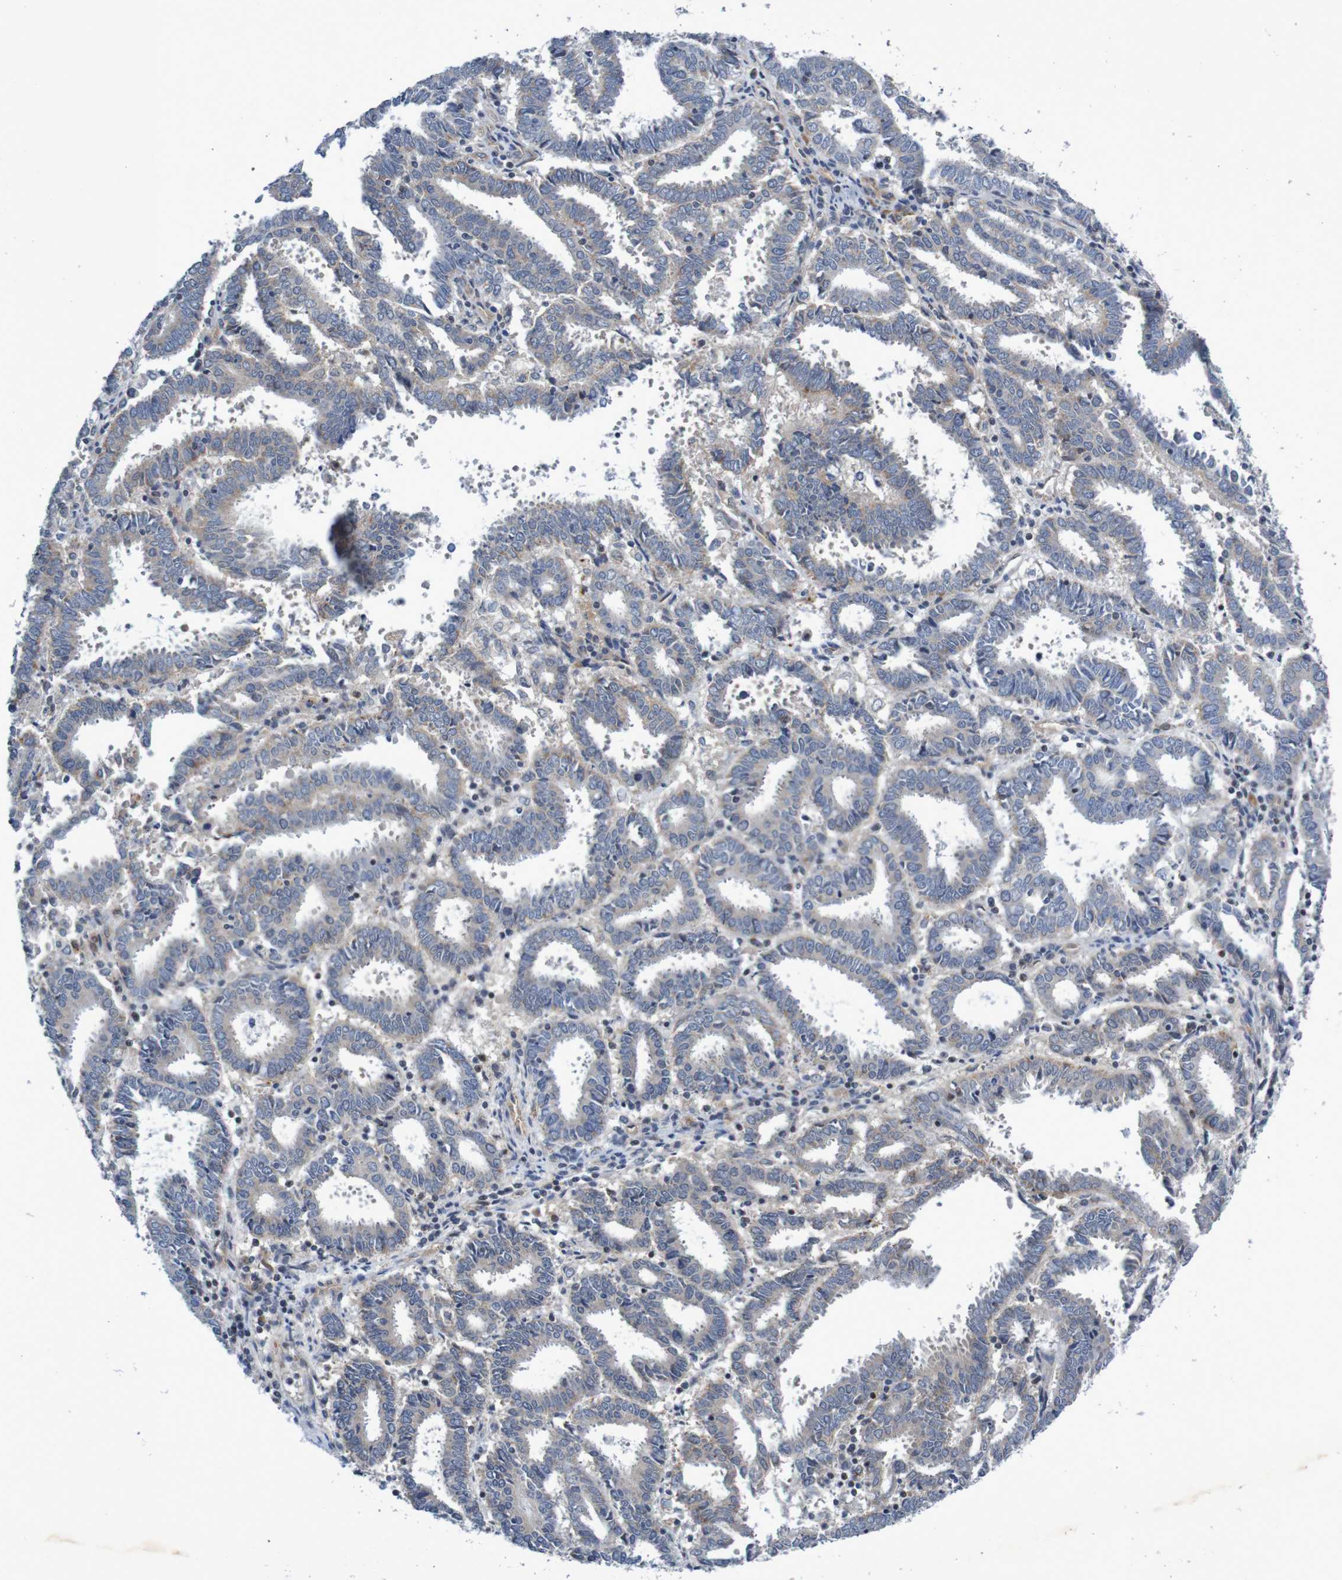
{"staining": {"intensity": "weak", "quantity": "<25%", "location": "cytoplasmic/membranous"}, "tissue": "endometrial cancer", "cell_type": "Tumor cells", "image_type": "cancer", "snomed": [{"axis": "morphology", "description": "Adenocarcinoma, NOS"}, {"axis": "topography", "description": "Uterus"}], "caption": "Immunohistochemistry of endometrial adenocarcinoma demonstrates no expression in tumor cells.", "gene": "CPED1", "patient": {"sex": "female", "age": 83}}